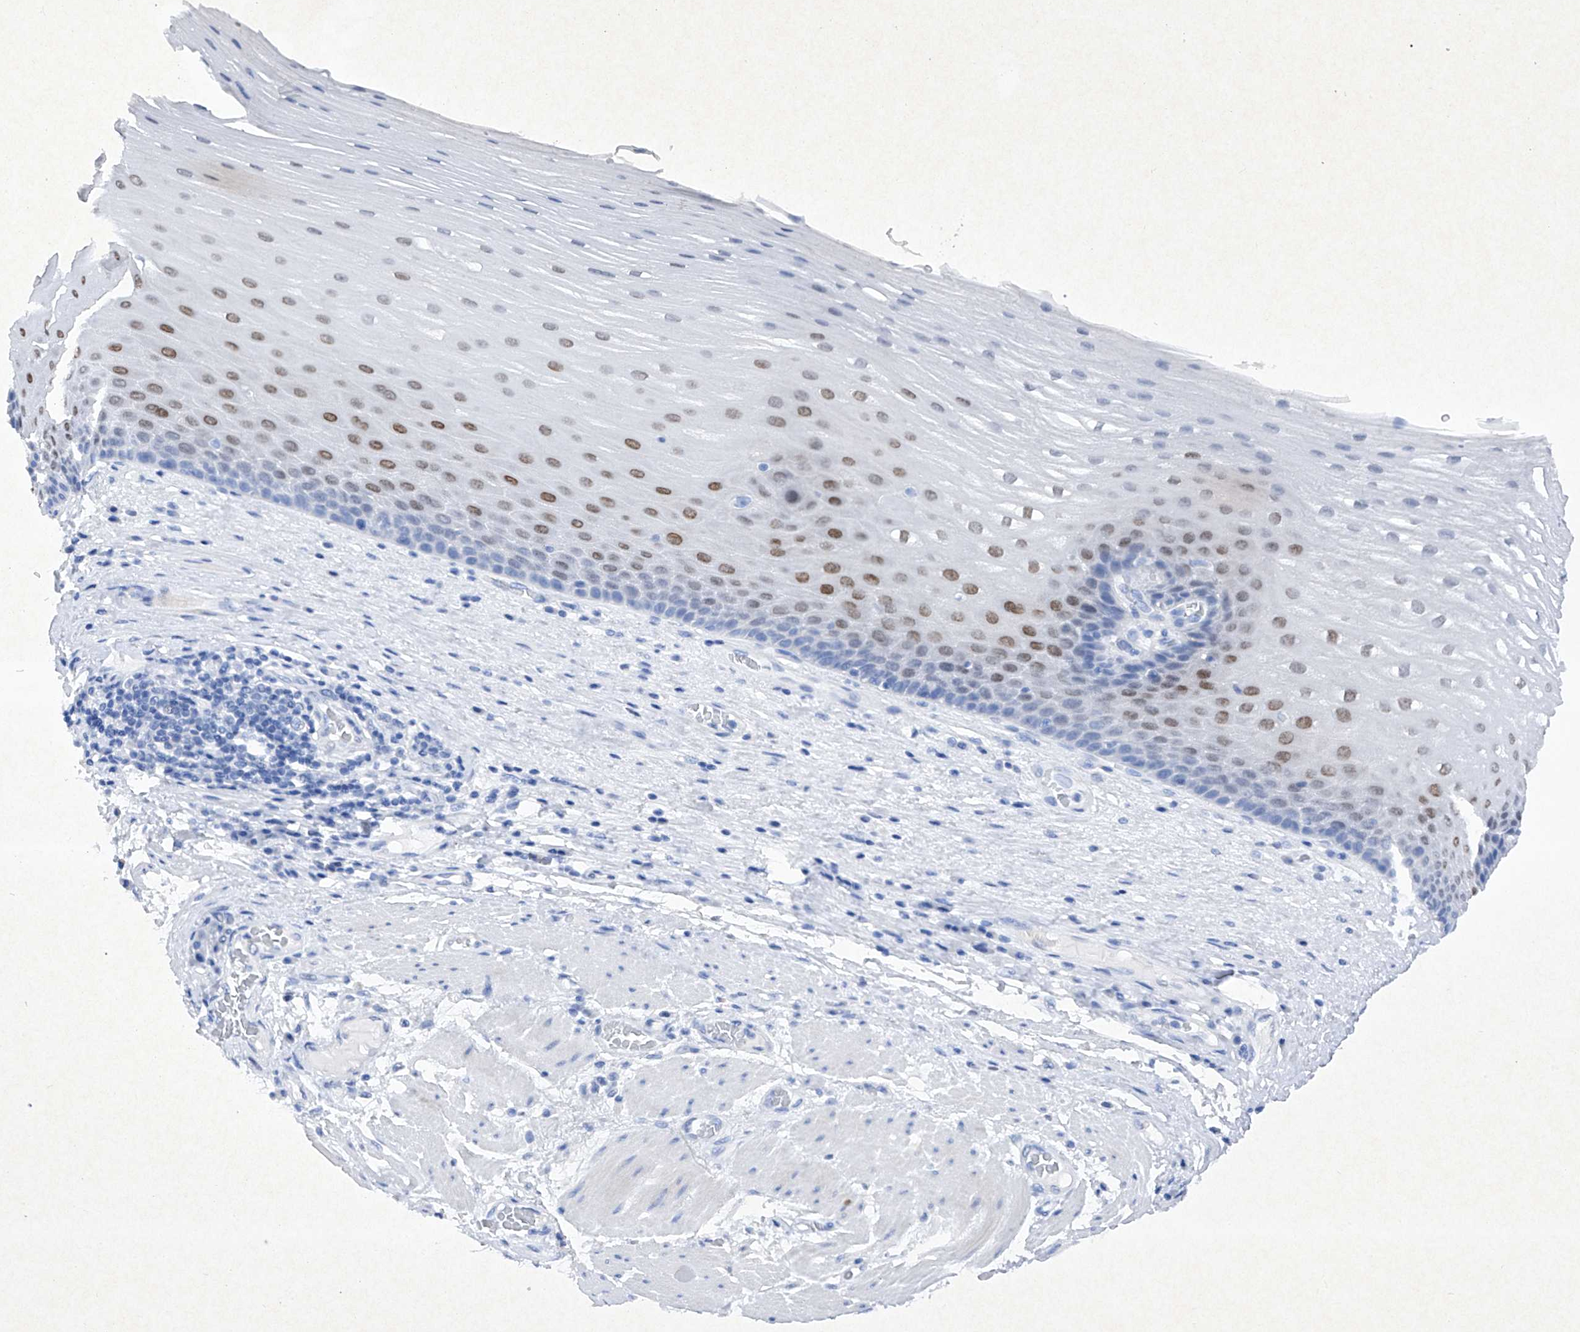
{"staining": {"intensity": "moderate", "quantity": "<25%", "location": "nuclear"}, "tissue": "esophagus", "cell_type": "Squamous epithelial cells", "image_type": "normal", "snomed": [{"axis": "morphology", "description": "Normal tissue, NOS"}, {"axis": "topography", "description": "Esophagus"}], "caption": "Immunohistochemical staining of unremarkable human esophagus displays moderate nuclear protein staining in about <25% of squamous epithelial cells.", "gene": "BARX2", "patient": {"sex": "male", "age": 62}}